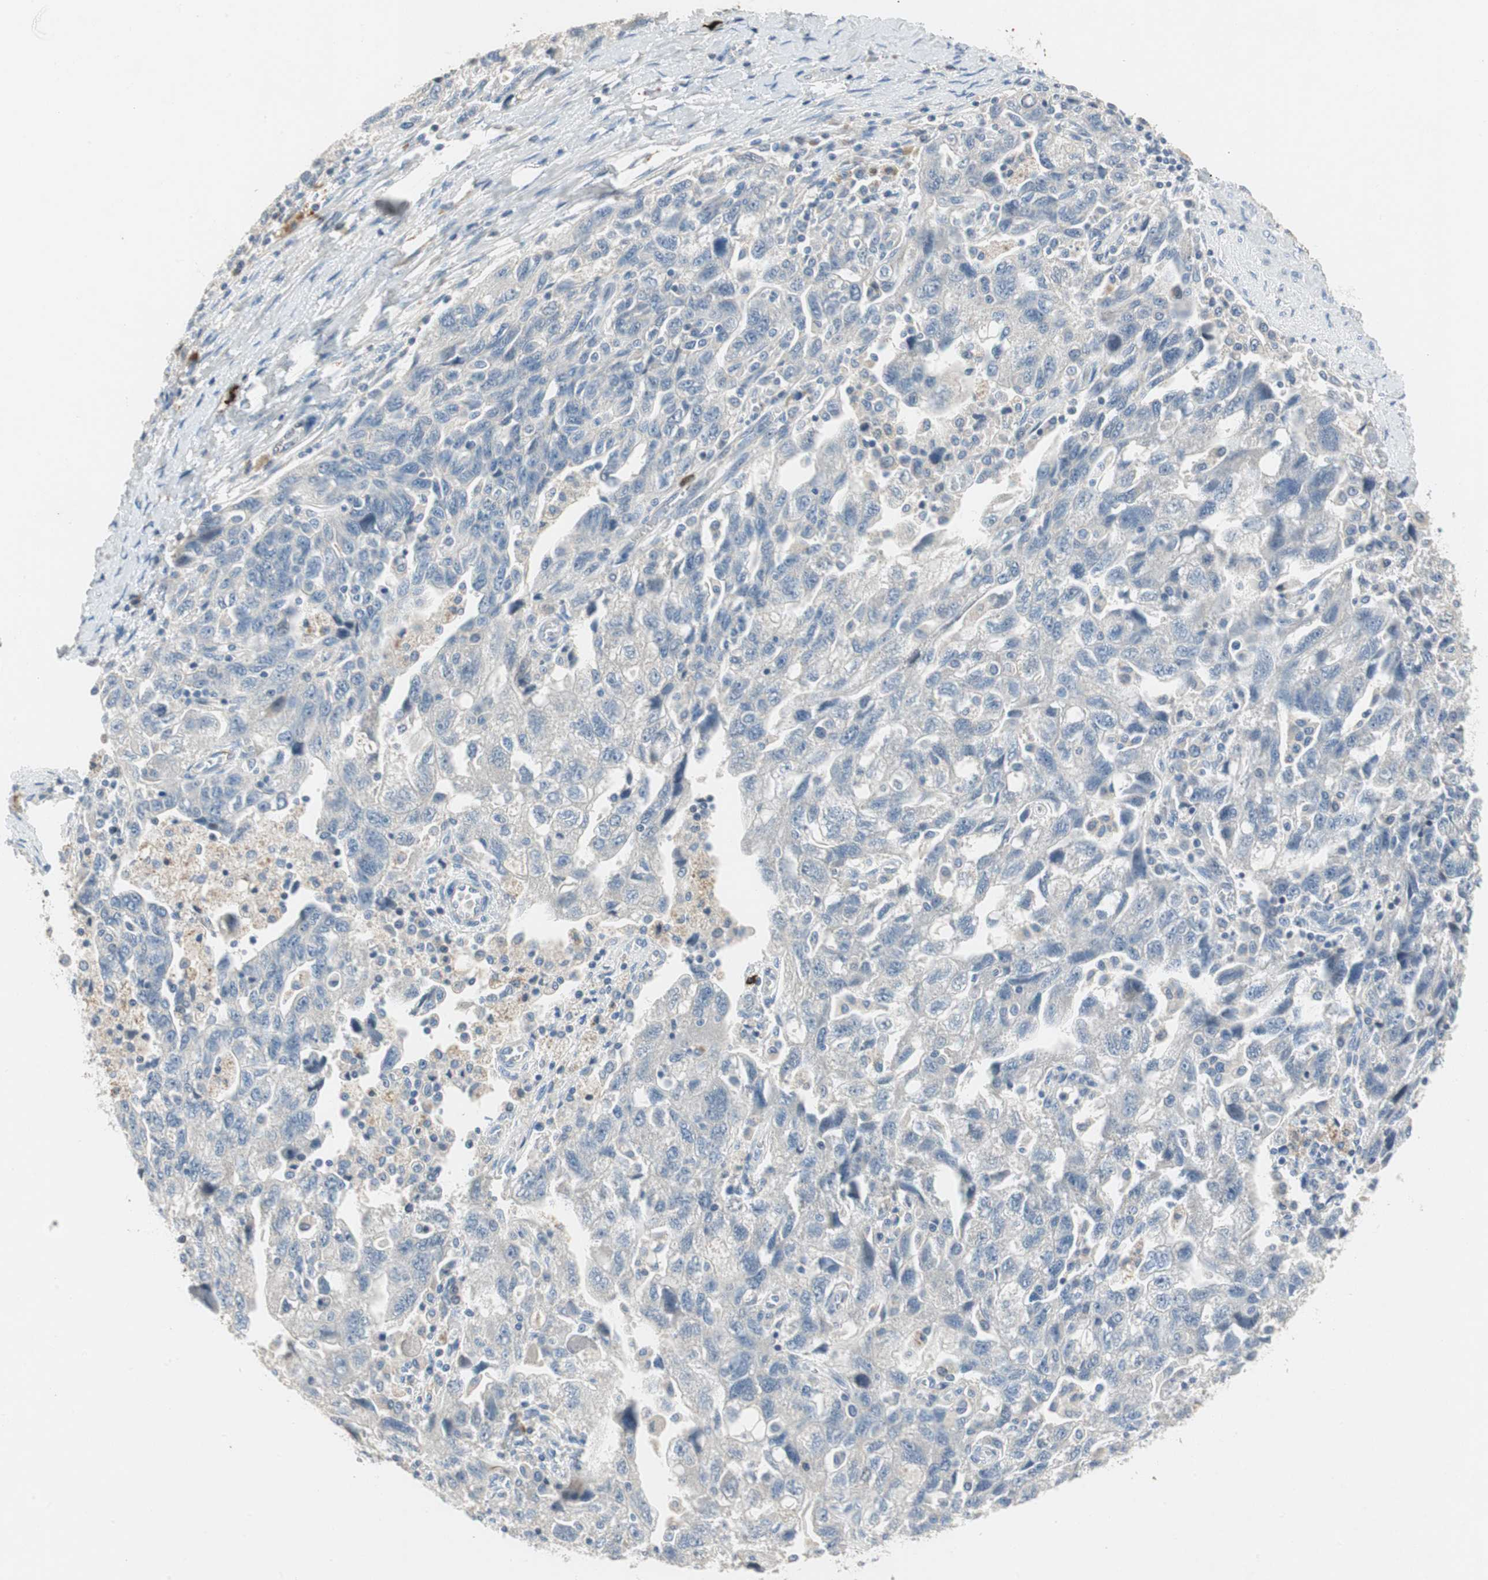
{"staining": {"intensity": "negative", "quantity": "none", "location": "none"}, "tissue": "ovarian cancer", "cell_type": "Tumor cells", "image_type": "cancer", "snomed": [{"axis": "morphology", "description": "Carcinoma, NOS"}, {"axis": "morphology", "description": "Cystadenocarcinoma, serous, NOS"}, {"axis": "topography", "description": "Ovary"}], "caption": "An image of human ovarian serous cystadenocarcinoma is negative for staining in tumor cells. The staining is performed using DAB brown chromogen with nuclei counter-stained in using hematoxylin.", "gene": "CPA3", "patient": {"sex": "female", "age": 69}}